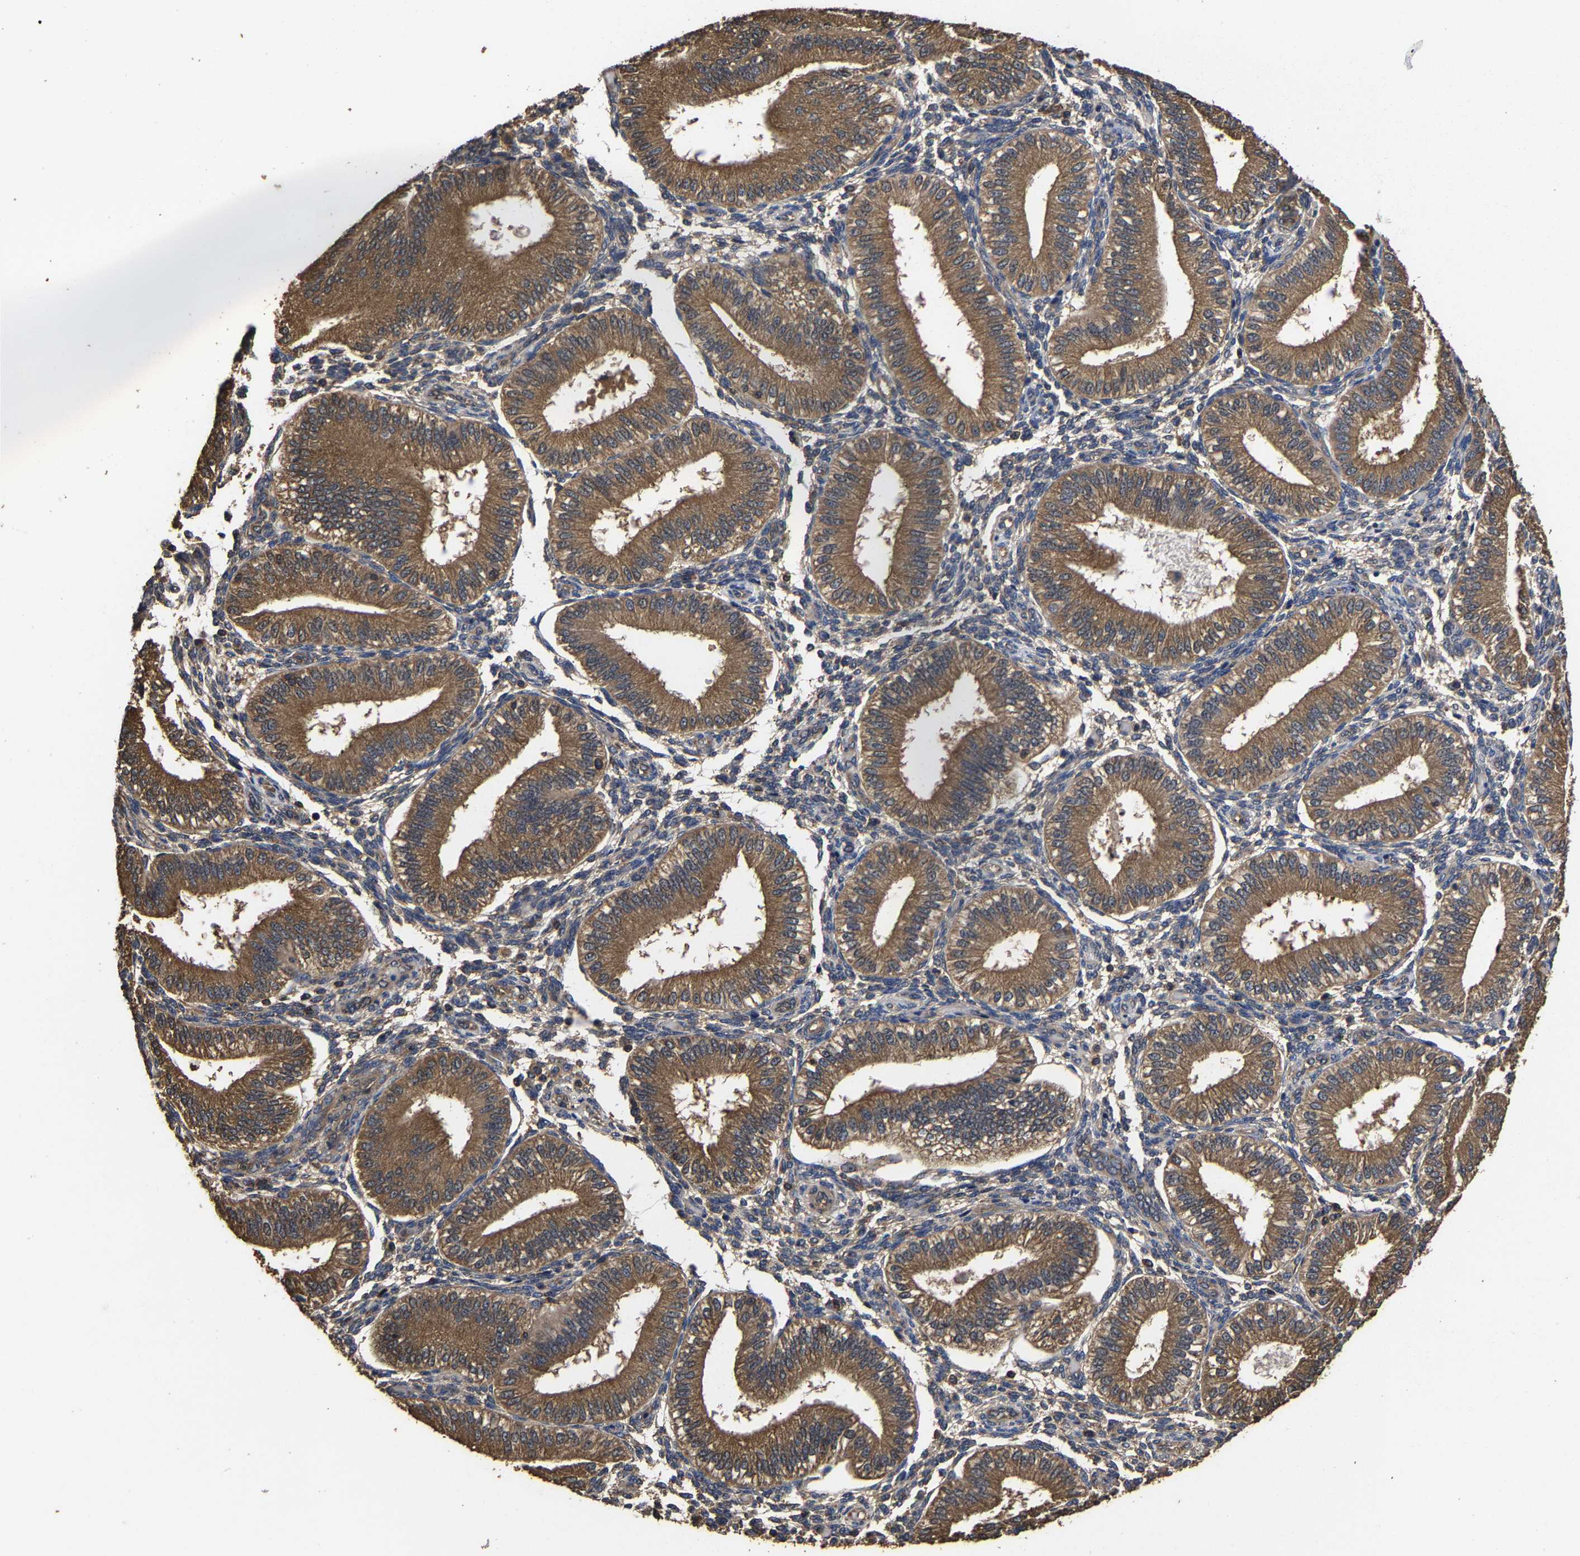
{"staining": {"intensity": "moderate", "quantity": ">75%", "location": "cytoplasmic/membranous"}, "tissue": "endometrium", "cell_type": "Cells in endometrial stroma", "image_type": "normal", "snomed": [{"axis": "morphology", "description": "Normal tissue, NOS"}, {"axis": "topography", "description": "Endometrium"}], "caption": "Cells in endometrial stroma reveal moderate cytoplasmic/membranous staining in about >75% of cells in unremarkable endometrium. (DAB (3,3'-diaminobenzidine) IHC, brown staining for protein, blue staining for nuclei).", "gene": "ITCH", "patient": {"sex": "female", "age": 39}}